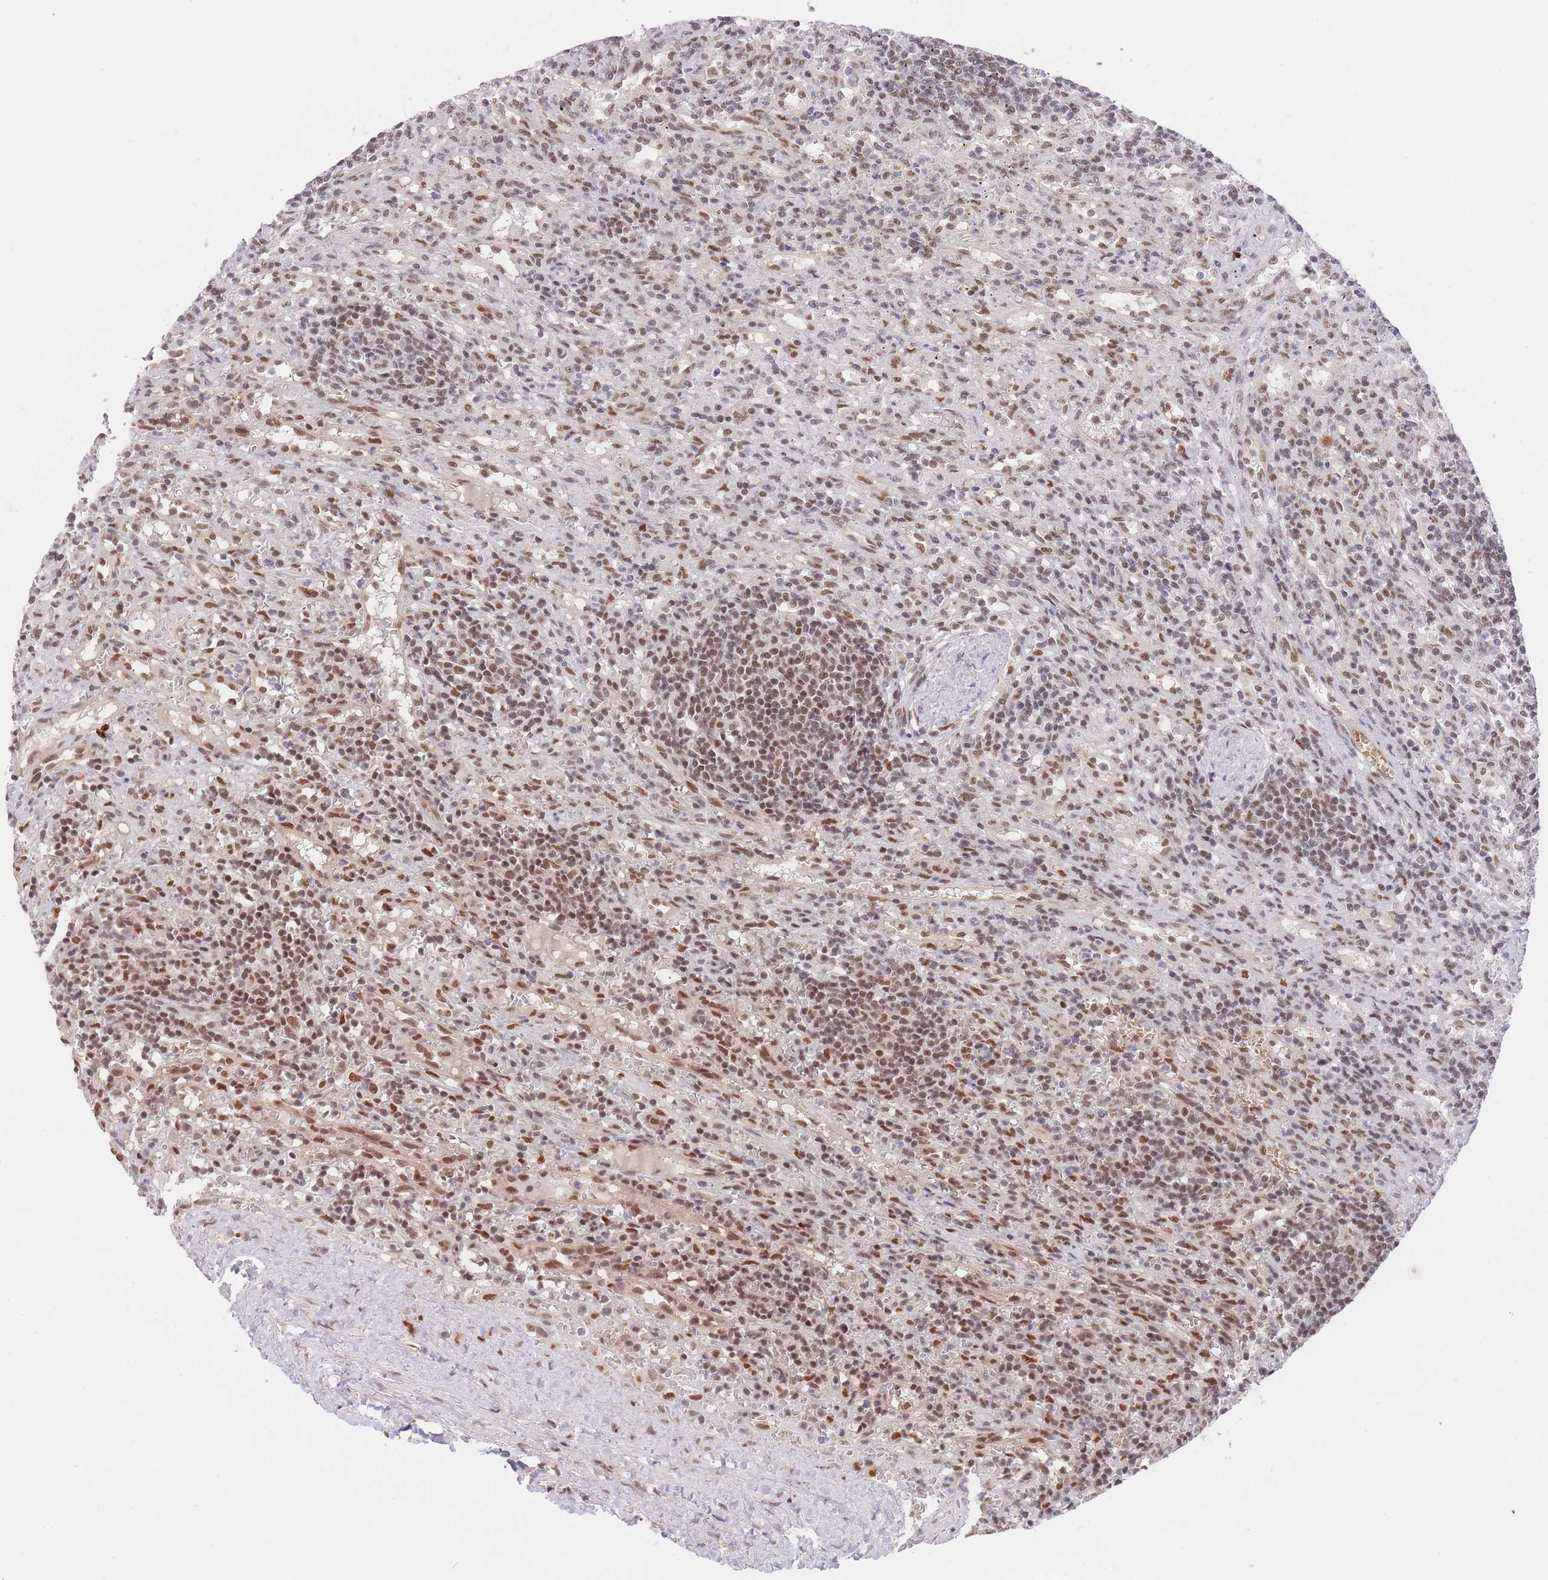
{"staining": {"intensity": "moderate", "quantity": "25%-75%", "location": "nuclear"}, "tissue": "lymphoma", "cell_type": "Tumor cells", "image_type": "cancer", "snomed": [{"axis": "morphology", "description": "Malignant lymphoma, non-Hodgkin's type, Low grade"}, {"axis": "topography", "description": "Spleen"}], "caption": "This is an image of IHC staining of low-grade malignant lymphoma, non-Hodgkin's type, which shows moderate staining in the nuclear of tumor cells.", "gene": "SMAD9", "patient": {"sex": "male", "age": 76}}